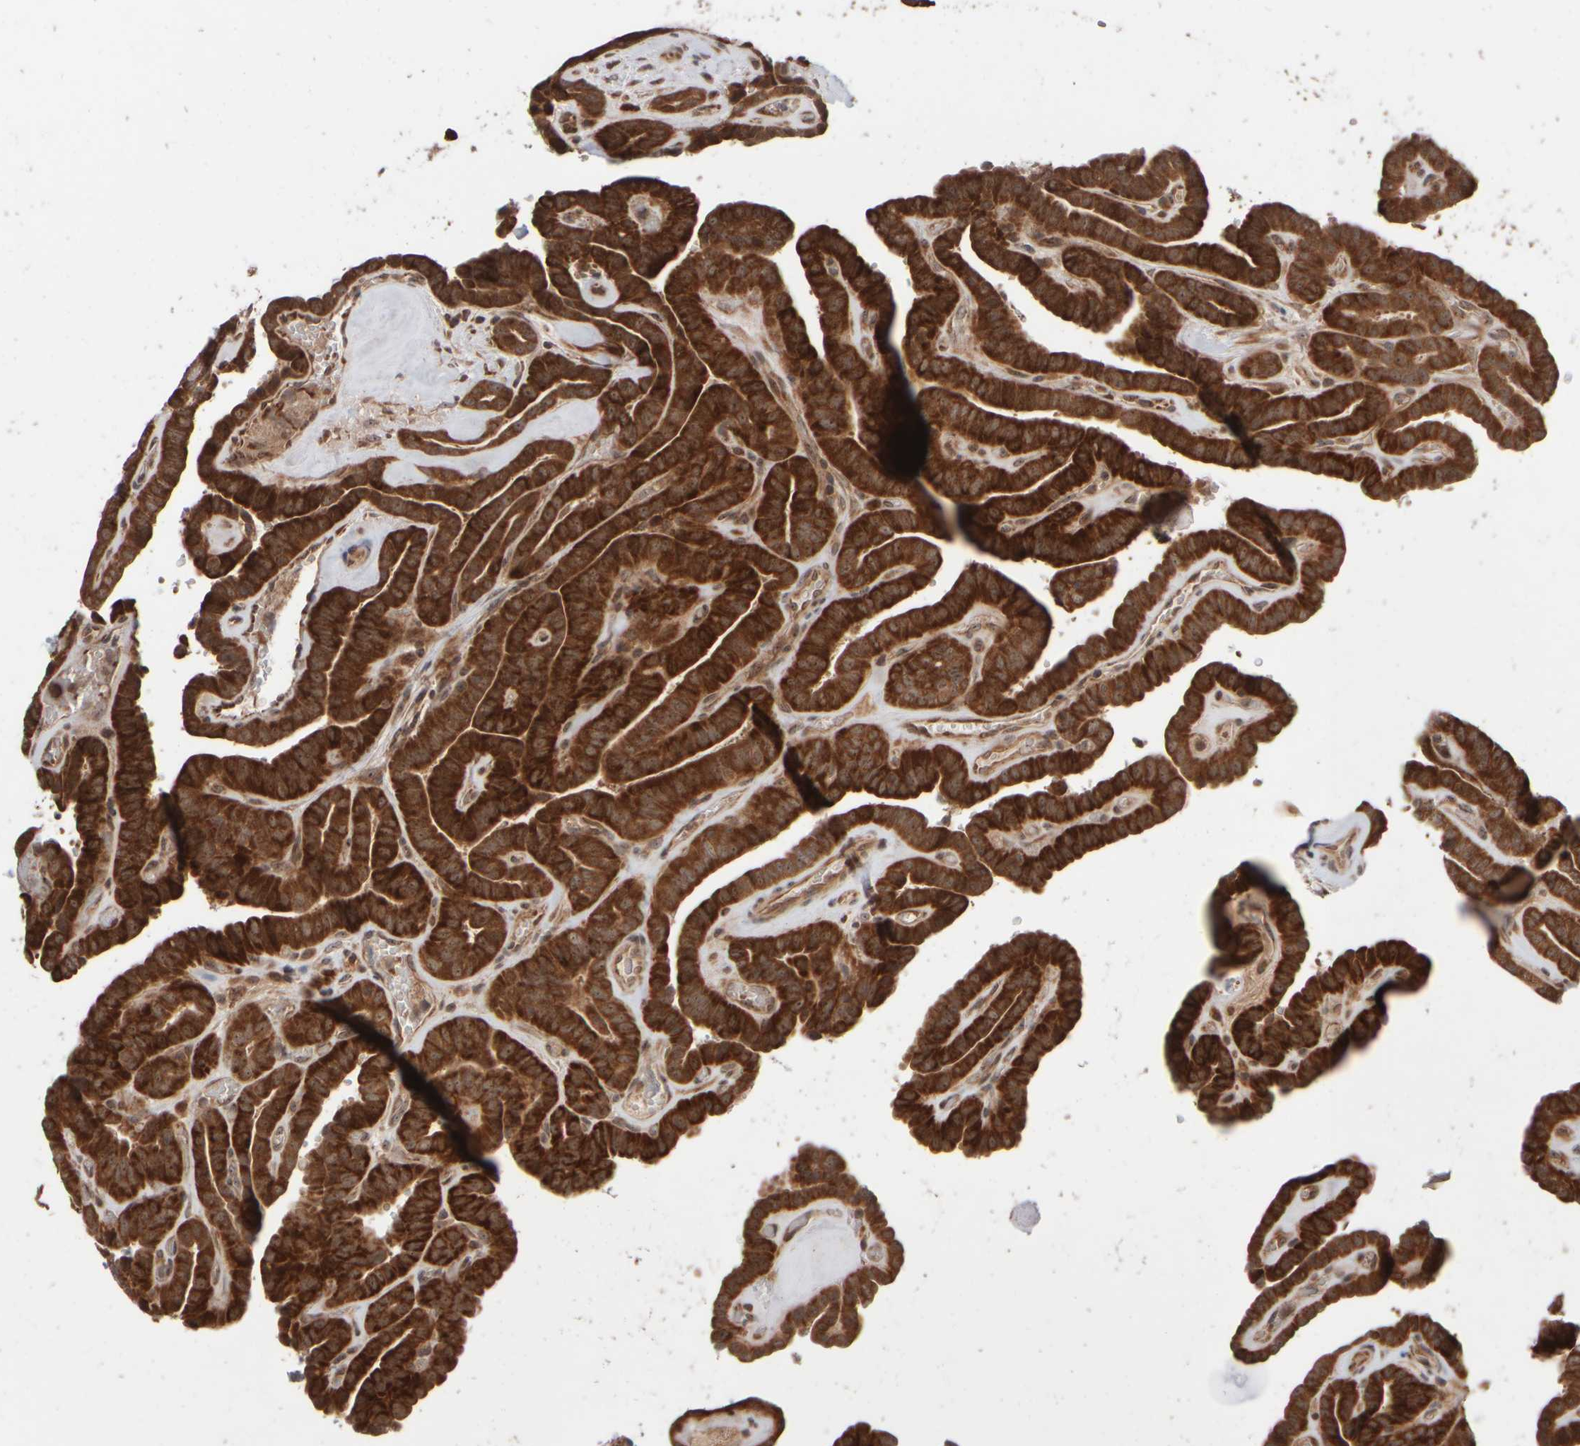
{"staining": {"intensity": "strong", "quantity": ">75%", "location": "cytoplasmic/membranous"}, "tissue": "thyroid cancer", "cell_type": "Tumor cells", "image_type": "cancer", "snomed": [{"axis": "morphology", "description": "Papillary adenocarcinoma, NOS"}, {"axis": "topography", "description": "Thyroid gland"}], "caption": "Human thyroid cancer (papillary adenocarcinoma) stained for a protein (brown) reveals strong cytoplasmic/membranous positive expression in about >75% of tumor cells.", "gene": "ABHD11", "patient": {"sex": "male", "age": 77}}